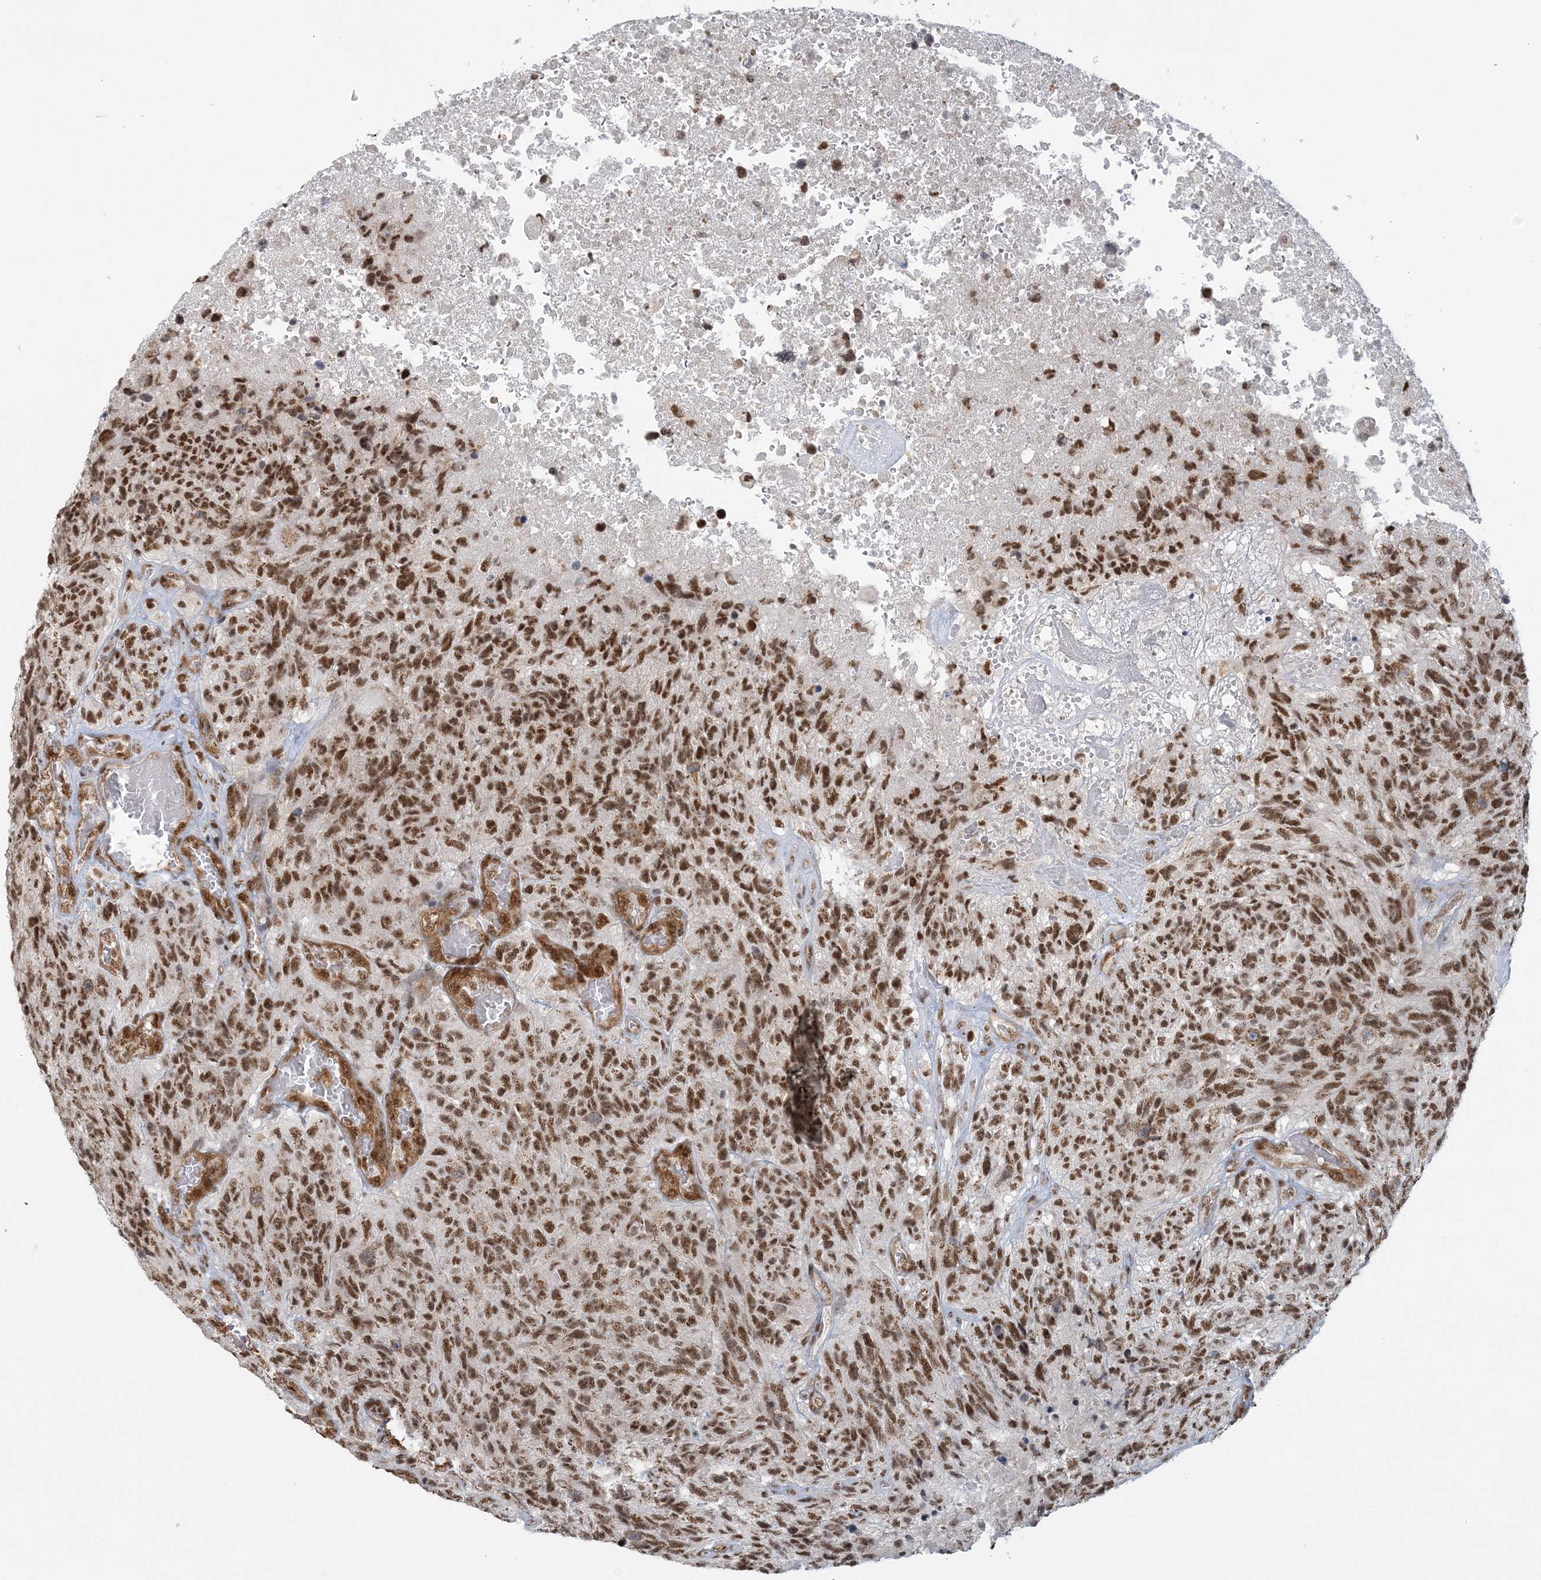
{"staining": {"intensity": "moderate", "quantity": ">75%", "location": "nuclear"}, "tissue": "glioma", "cell_type": "Tumor cells", "image_type": "cancer", "snomed": [{"axis": "morphology", "description": "Glioma, malignant, High grade"}, {"axis": "topography", "description": "Brain"}], "caption": "A brown stain labels moderate nuclear expression of a protein in glioma tumor cells.", "gene": "PLRG1", "patient": {"sex": "male", "age": 69}}